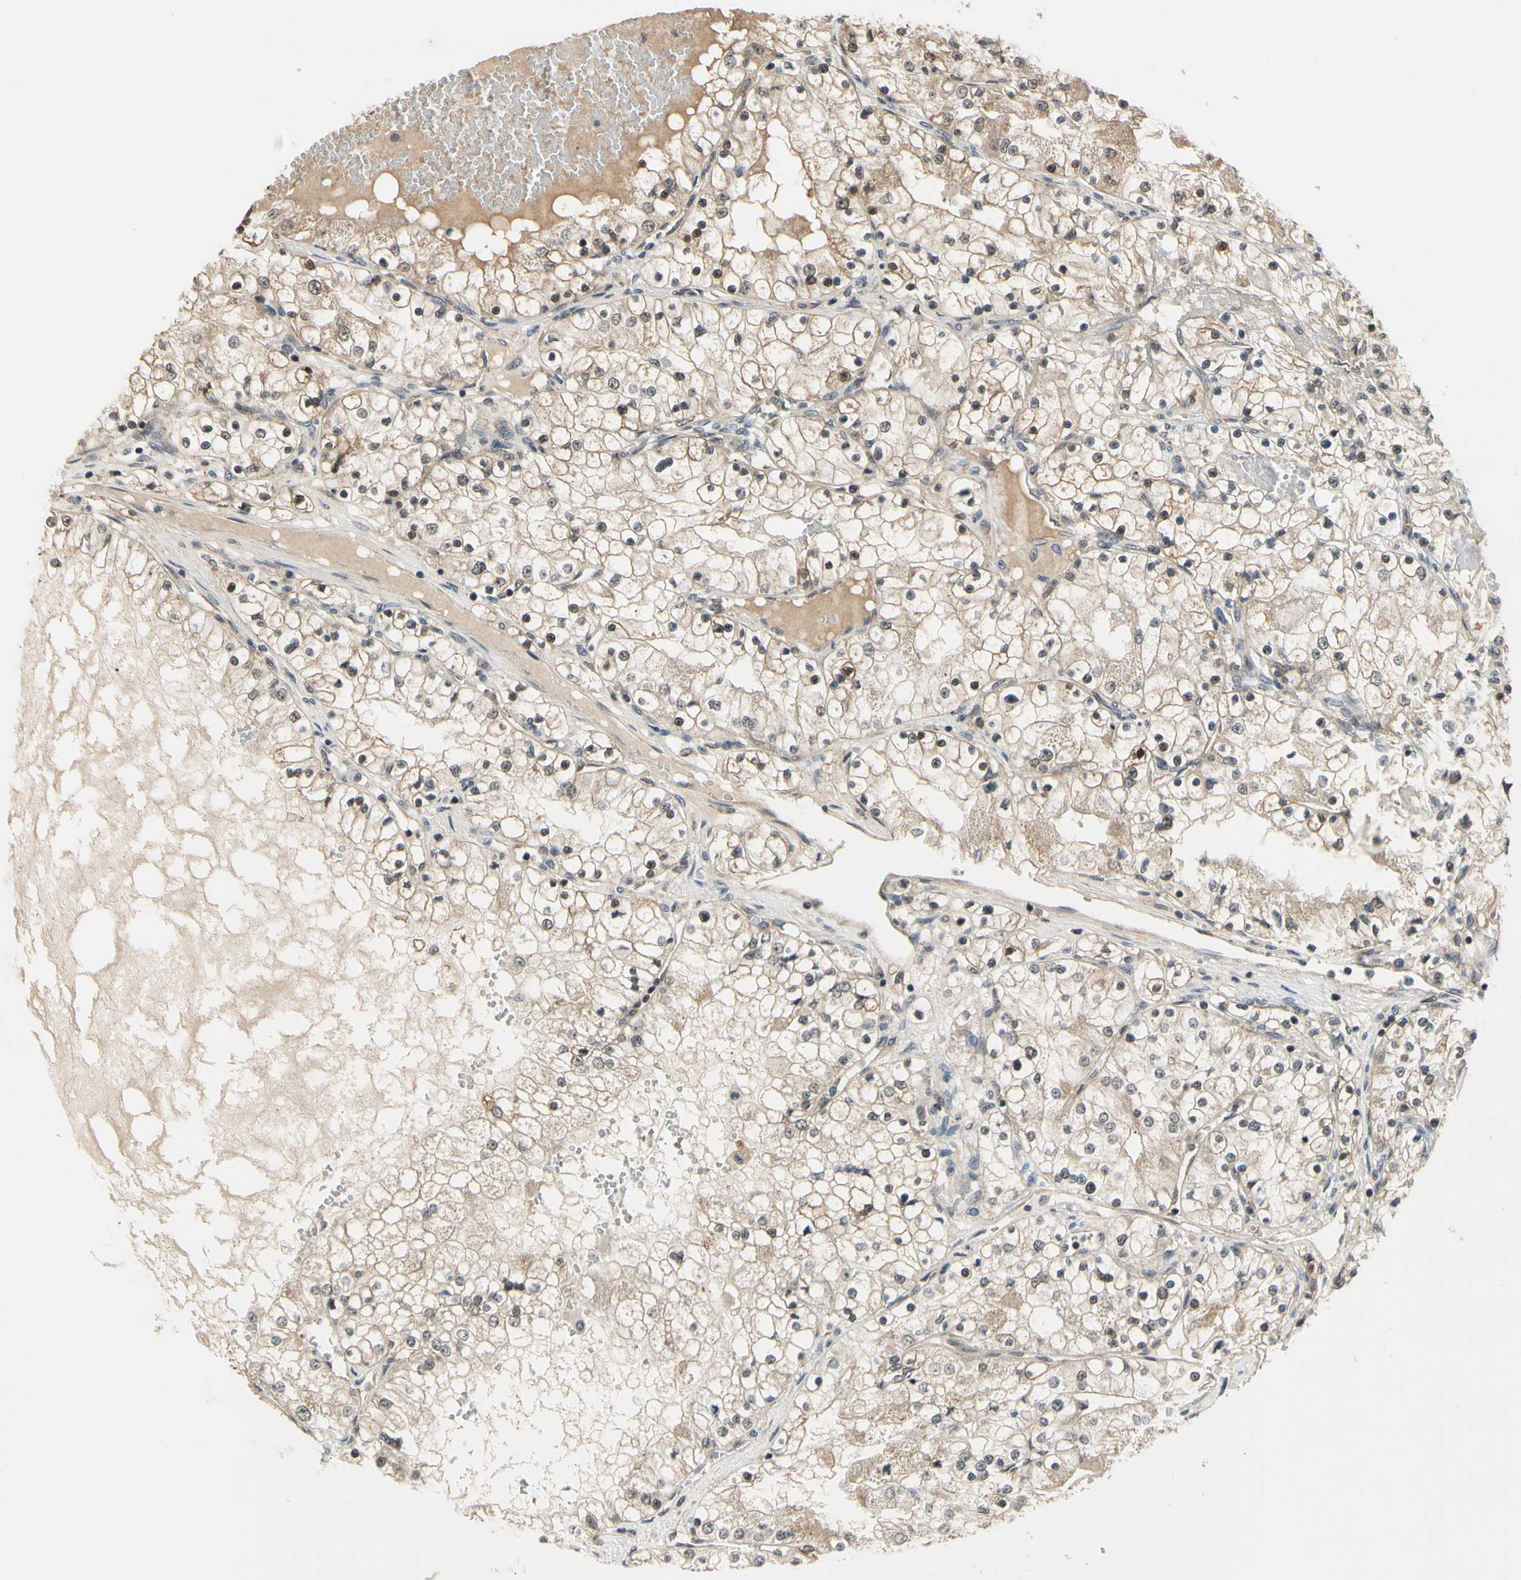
{"staining": {"intensity": "strong", "quantity": ">75%", "location": "cytoplasmic/membranous,nuclear"}, "tissue": "renal cancer", "cell_type": "Tumor cells", "image_type": "cancer", "snomed": [{"axis": "morphology", "description": "Adenocarcinoma, NOS"}, {"axis": "topography", "description": "Kidney"}], "caption": "Renal adenocarcinoma stained with a protein marker demonstrates strong staining in tumor cells.", "gene": "TAF12", "patient": {"sex": "male", "age": 68}}